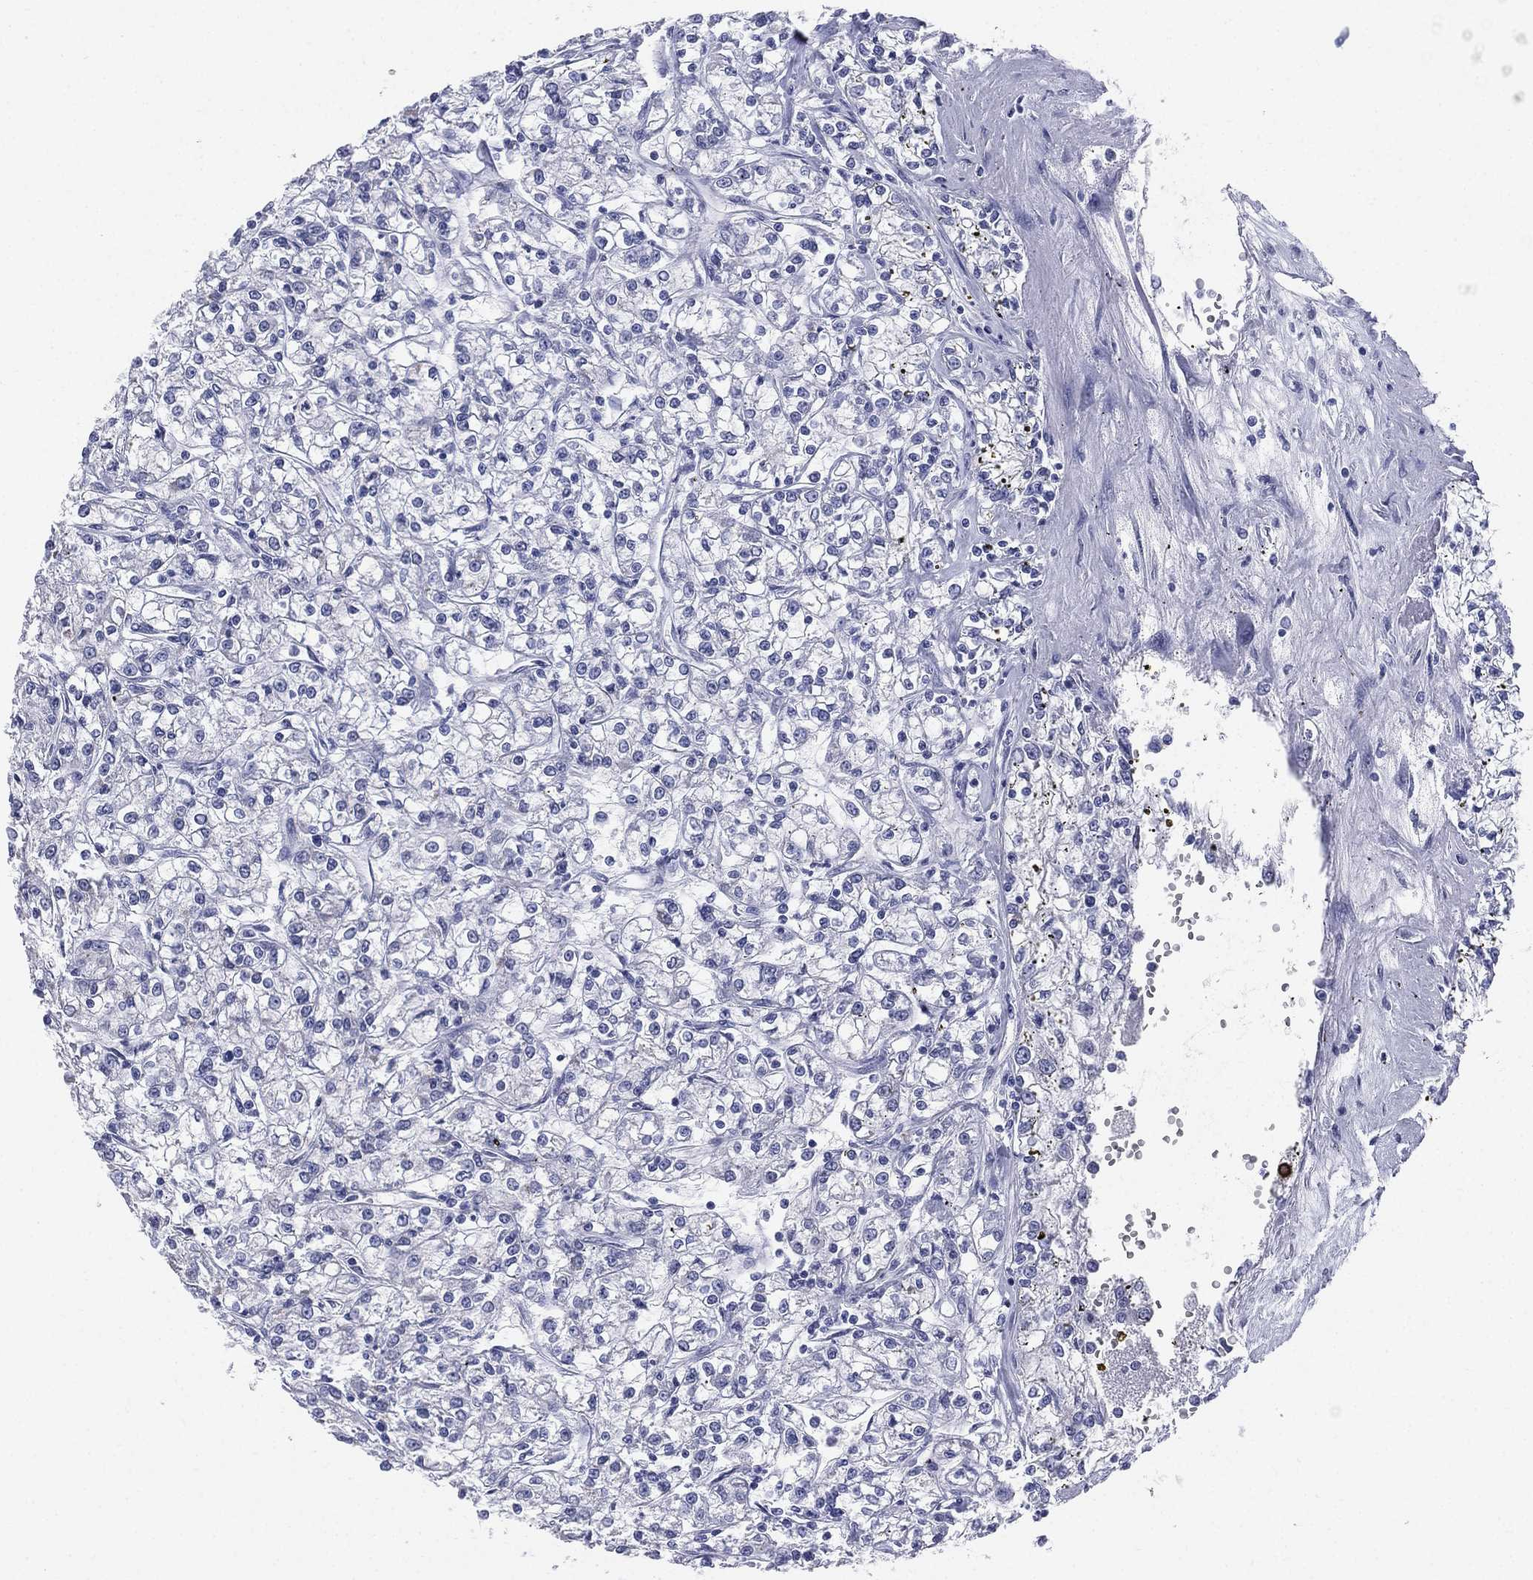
{"staining": {"intensity": "negative", "quantity": "none", "location": "none"}, "tissue": "renal cancer", "cell_type": "Tumor cells", "image_type": "cancer", "snomed": [{"axis": "morphology", "description": "Adenocarcinoma, NOS"}, {"axis": "topography", "description": "Kidney"}], "caption": "Tumor cells are negative for protein expression in human renal cancer (adenocarcinoma).", "gene": "CD22", "patient": {"sex": "female", "age": 59}}